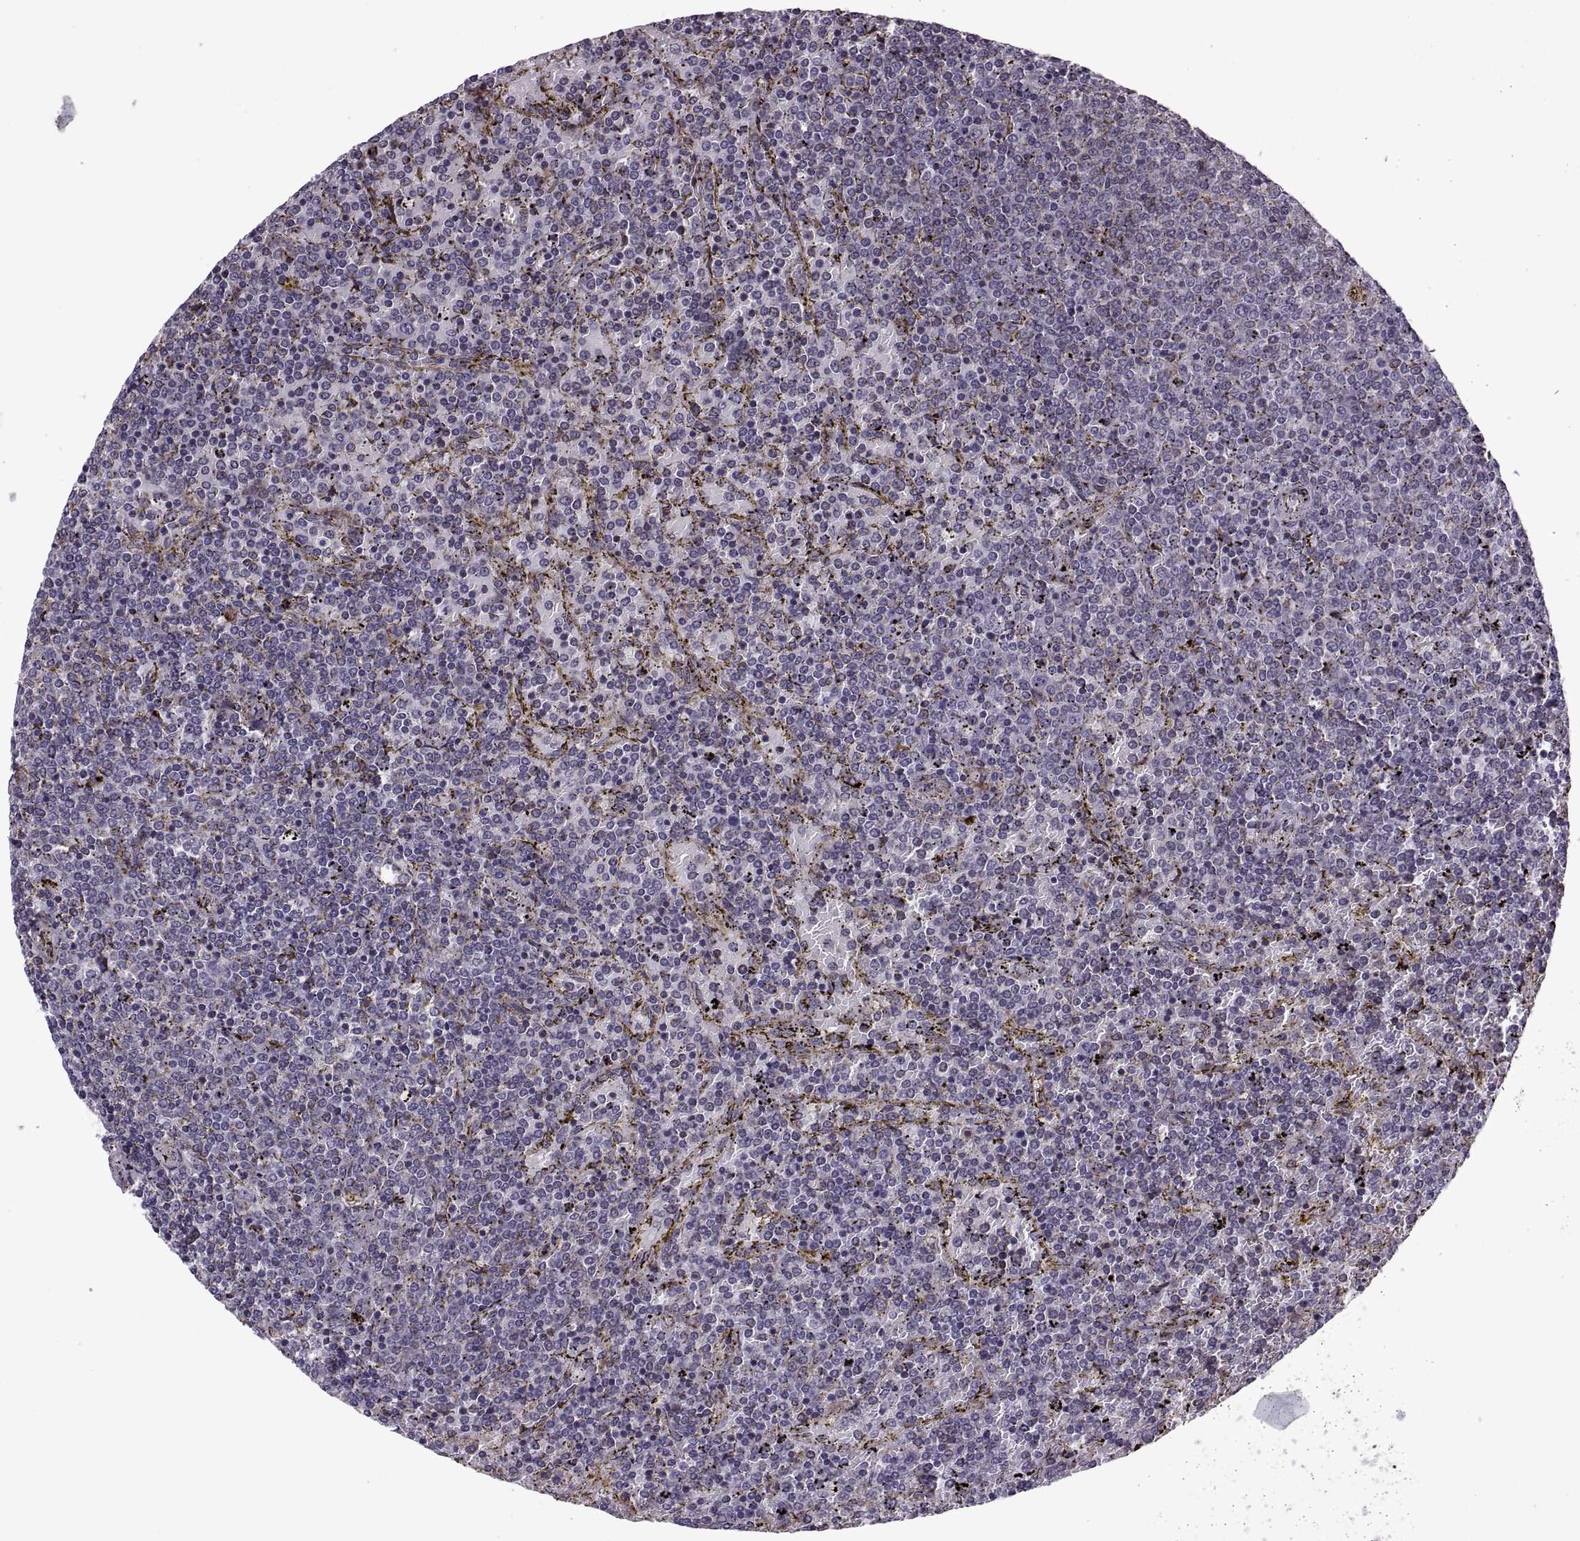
{"staining": {"intensity": "negative", "quantity": "none", "location": "none"}, "tissue": "lymphoma", "cell_type": "Tumor cells", "image_type": "cancer", "snomed": [{"axis": "morphology", "description": "Malignant lymphoma, non-Hodgkin's type, Low grade"}, {"axis": "topography", "description": "Spleen"}], "caption": "Lymphoma was stained to show a protein in brown. There is no significant expression in tumor cells.", "gene": "LETM2", "patient": {"sex": "female", "age": 77}}